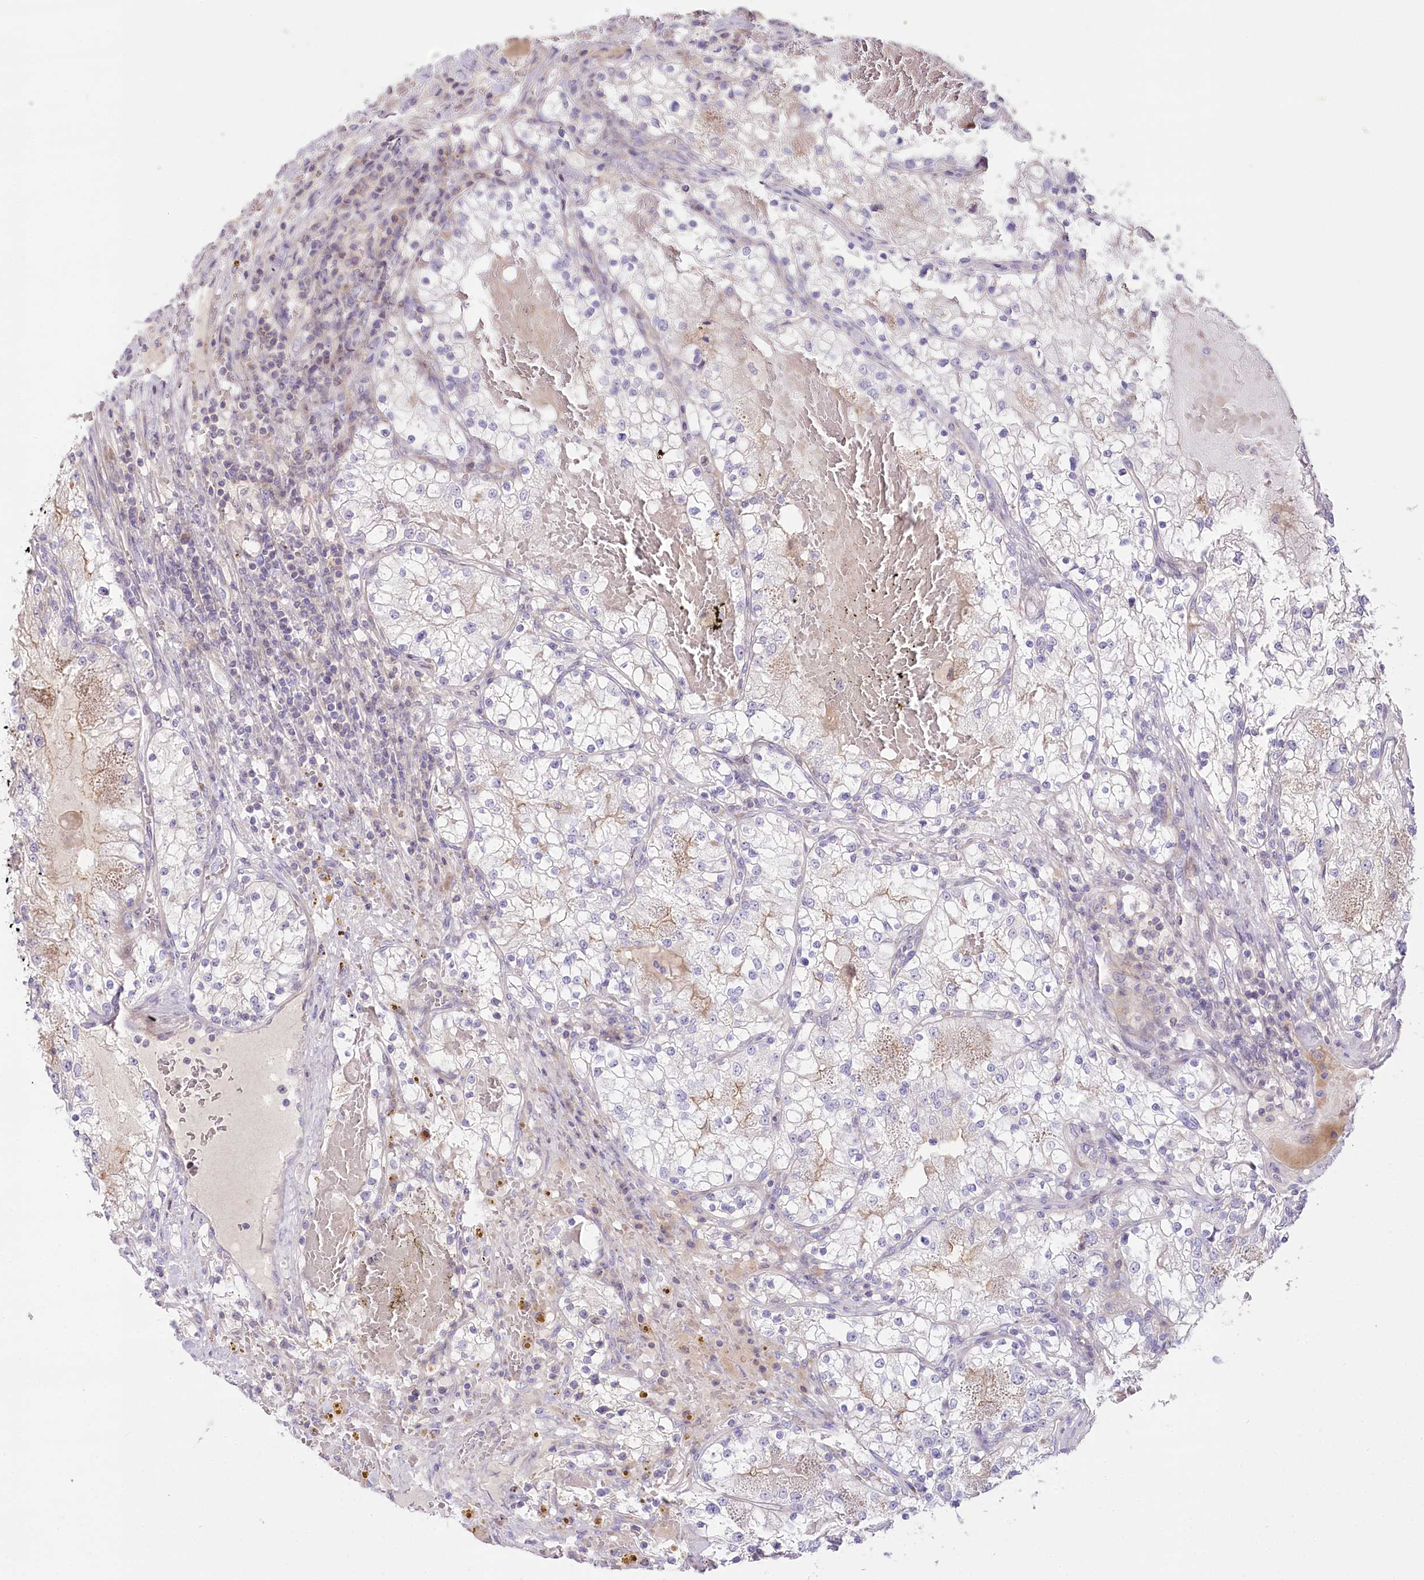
{"staining": {"intensity": "negative", "quantity": "none", "location": "none"}, "tissue": "renal cancer", "cell_type": "Tumor cells", "image_type": "cancer", "snomed": [{"axis": "morphology", "description": "Normal tissue, NOS"}, {"axis": "morphology", "description": "Adenocarcinoma, NOS"}, {"axis": "topography", "description": "Kidney"}], "caption": "IHC of human adenocarcinoma (renal) demonstrates no staining in tumor cells. (DAB (3,3'-diaminobenzidine) immunohistochemistry visualized using brightfield microscopy, high magnification).", "gene": "SLC6A11", "patient": {"sex": "male", "age": 68}}